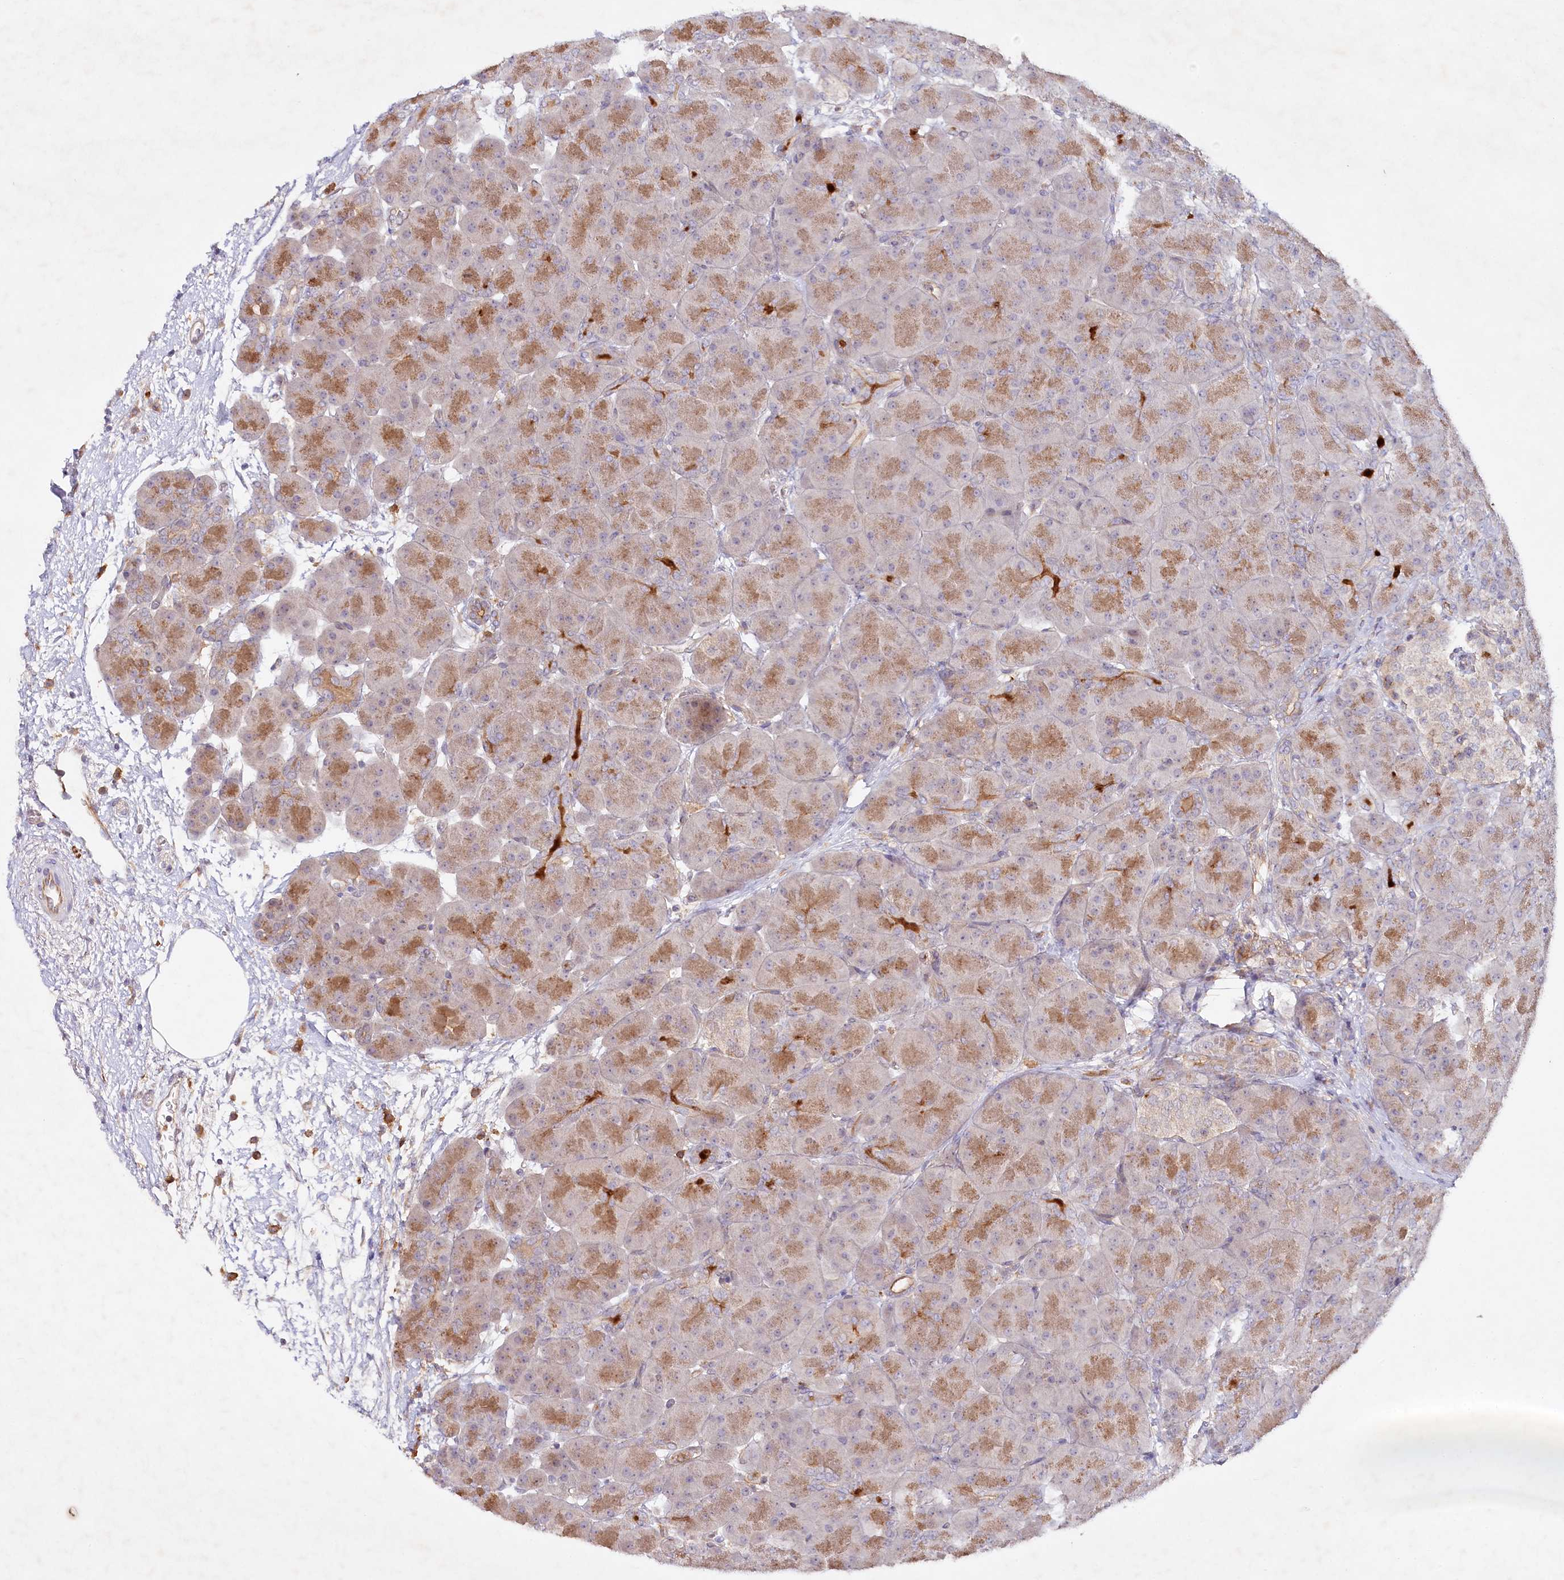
{"staining": {"intensity": "moderate", "quantity": ">75%", "location": "cytoplasmic/membranous"}, "tissue": "pancreas", "cell_type": "Exocrine glandular cells", "image_type": "normal", "snomed": [{"axis": "morphology", "description": "Normal tissue, NOS"}, {"axis": "topography", "description": "Pancreas"}], "caption": "Exocrine glandular cells display medium levels of moderate cytoplasmic/membranous positivity in about >75% of cells in normal human pancreas.", "gene": "ALDH3B1", "patient": {"sex": "male", "age": 66}}